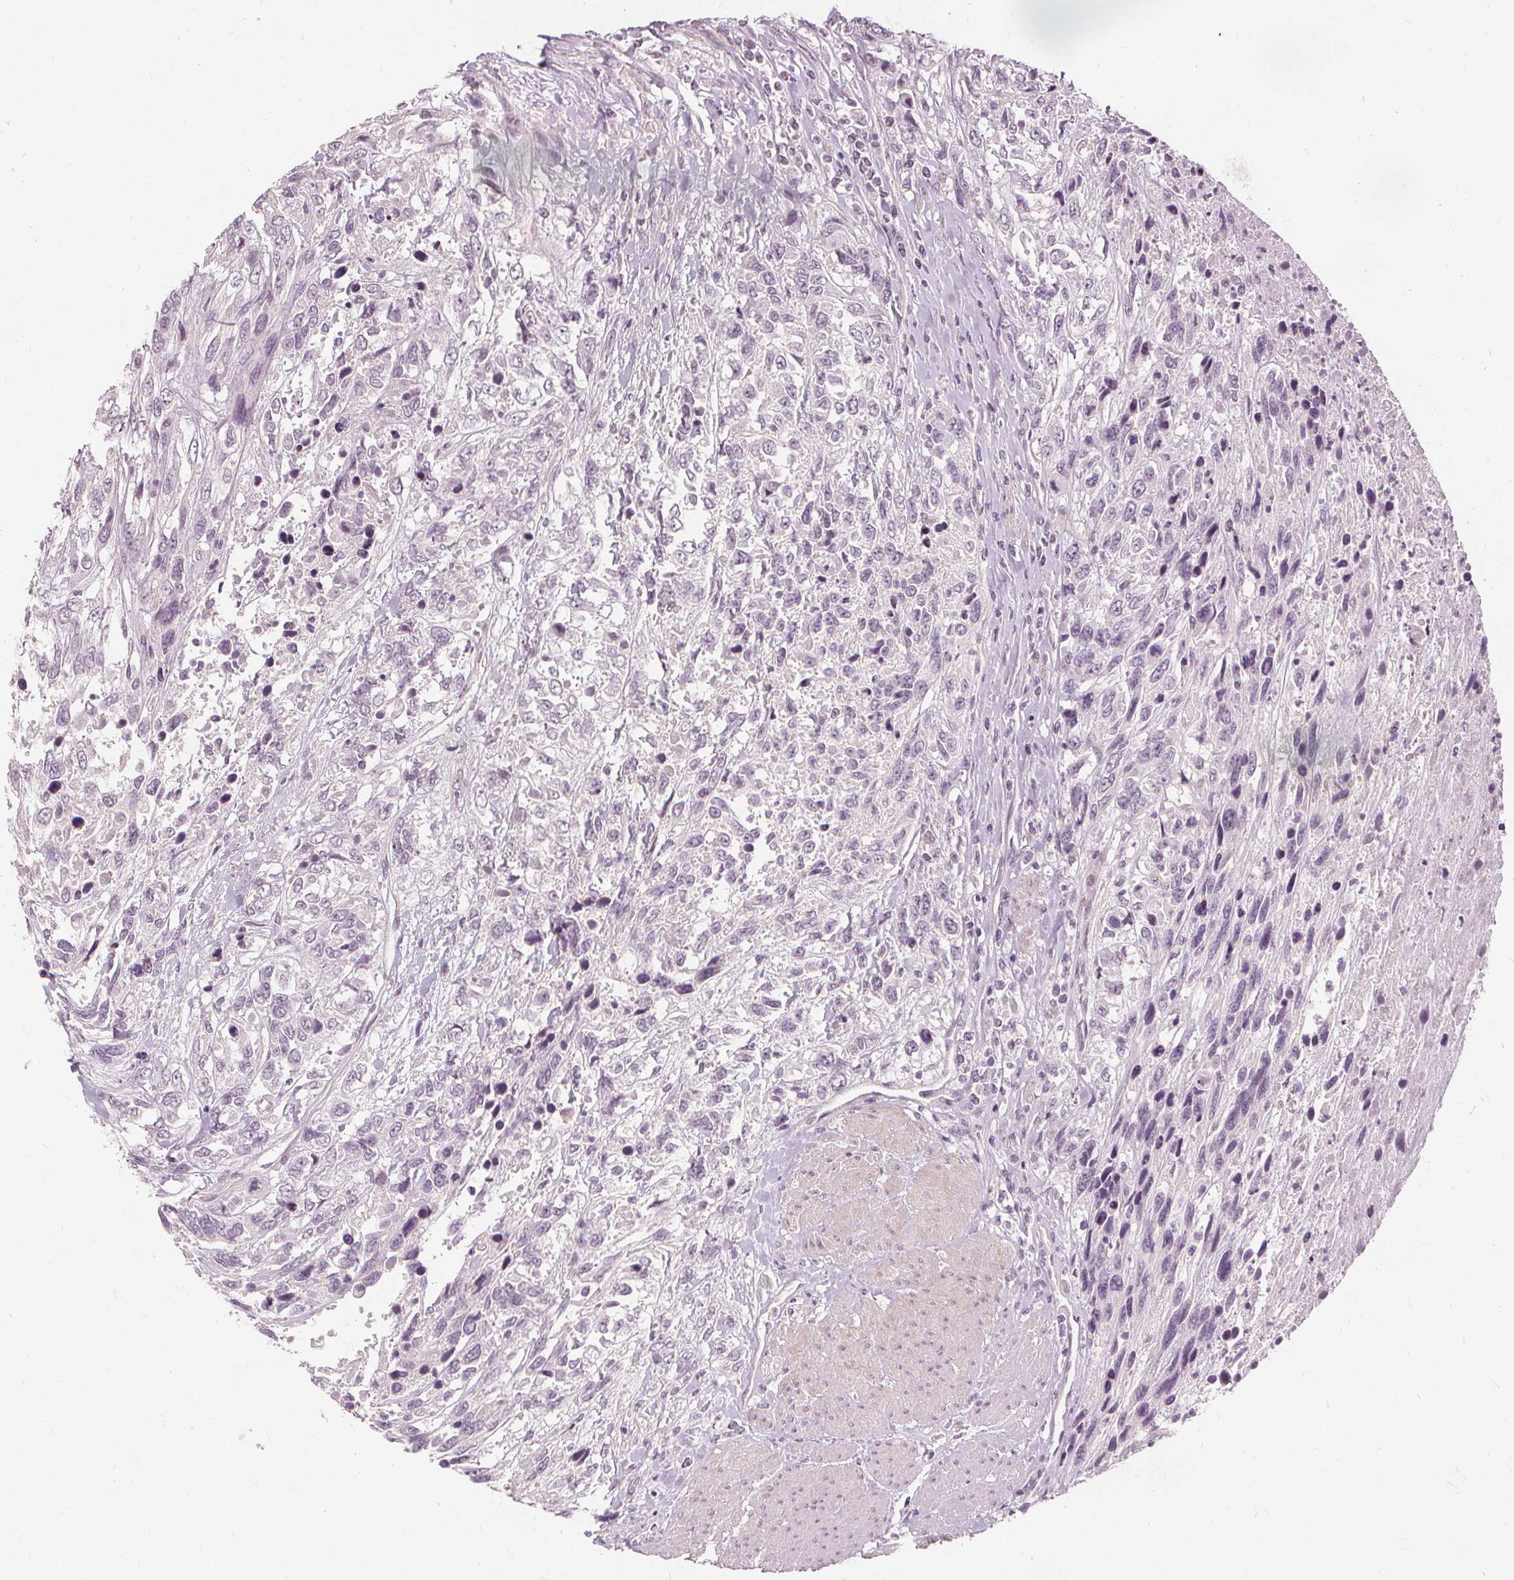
{"staining": {"intensity": "negative", "quantity": "none", "location": "none"}, "tissue": "urothelial cancer", "cell_type": "Tumor cells", "image_type": "cancer", "snomed": [{"axis": "morphology", "description": "Urothelial carcinoma, High grade"}, {"axis": "topography", "description": "Urinary bladder"}], "caption": "A histopathology image of urothelial cancer stained for a protein reveals no brown staining in tumor cells.", "gene": "SFTPD", "patient": {"sex": "female", "age": 70}}